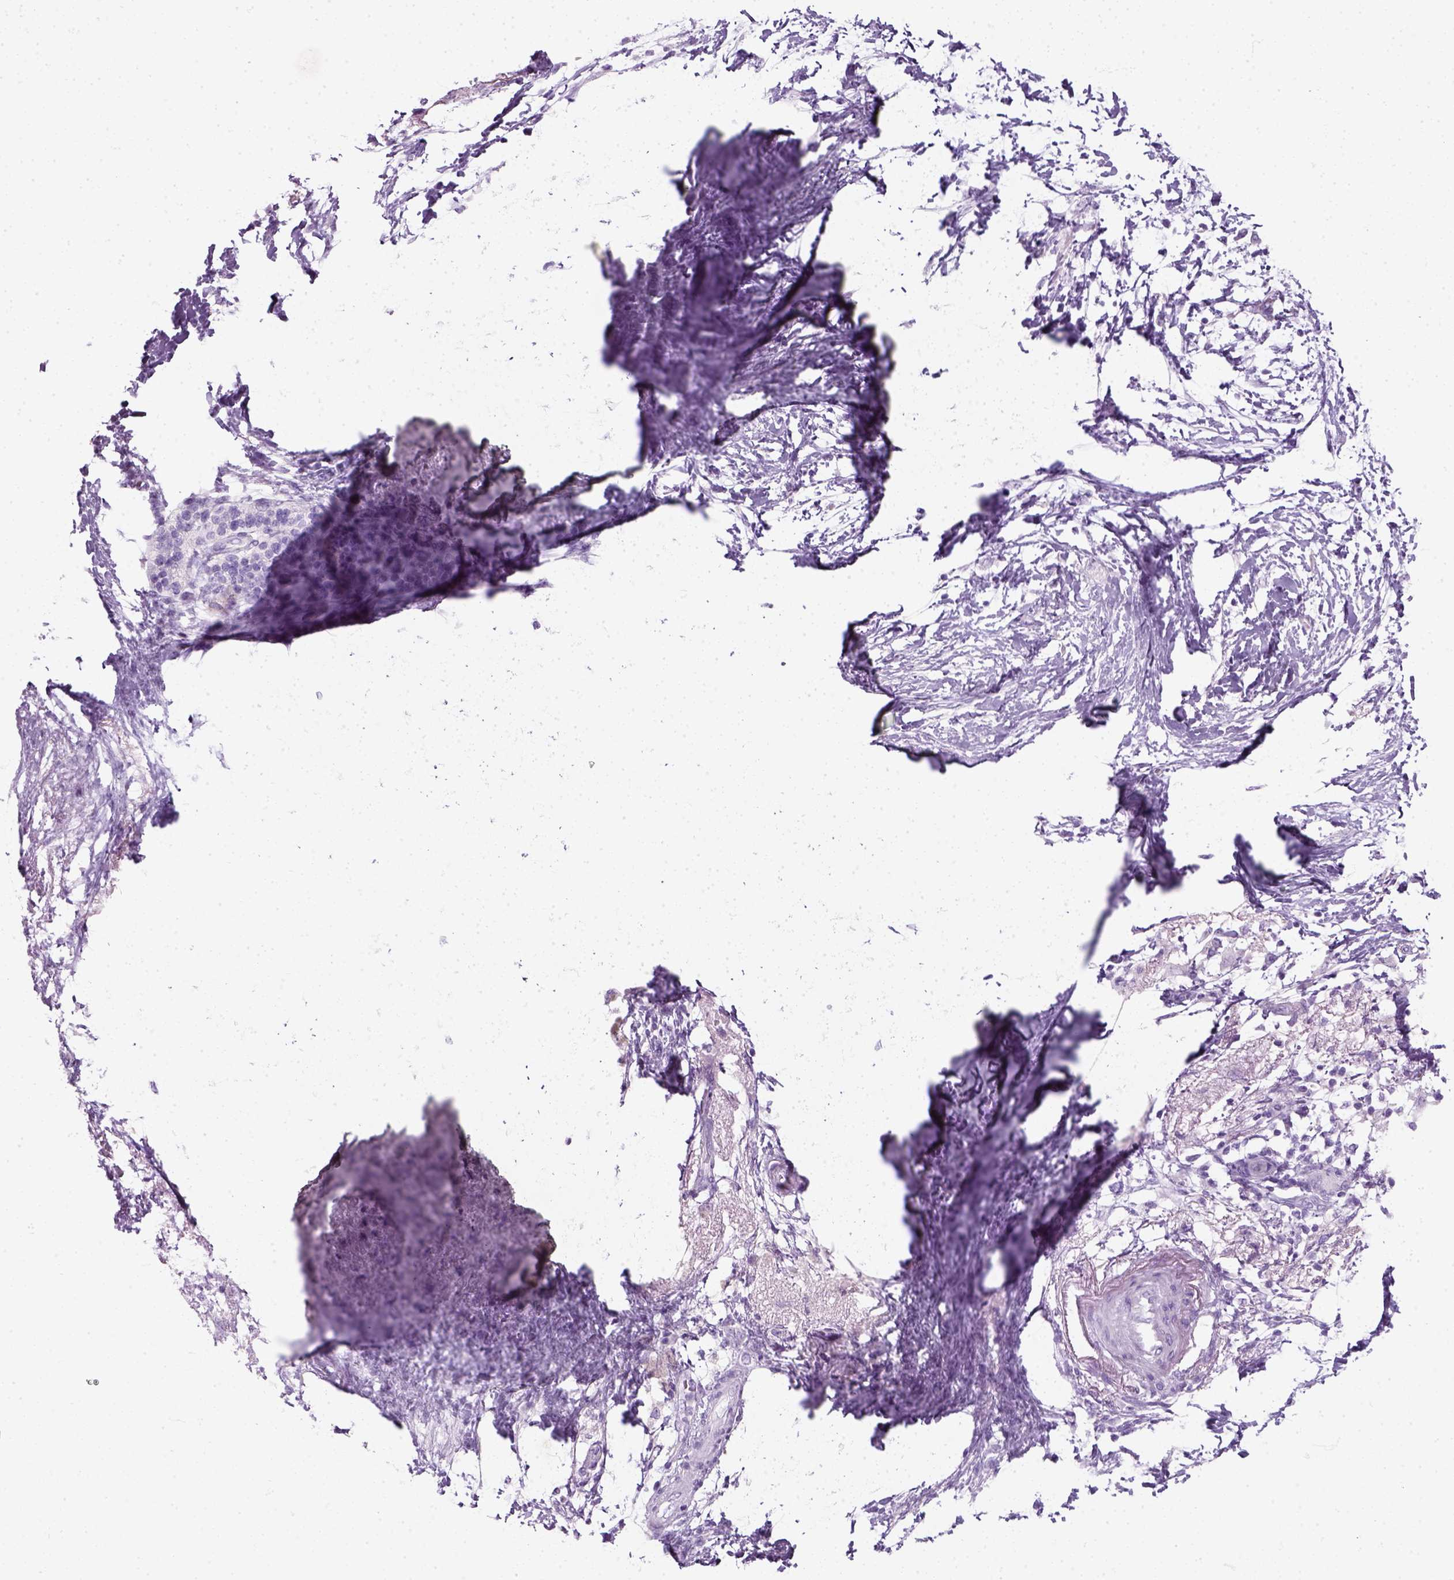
{"staining": {"intensity": "negative", "quantity": "none", "location": "none"}, "tissue": "pancreatic cancer", "cell_type": "Tumor cells", "image_type": "cancer", "snomed": [{"axis": "morphology", "description": "Adenocarcinoma, NOS"}, {"axis": "topography", "description": "Pancreas"}], "caption": "A histopathology image of human adenocarcinoma (pancreatic) is negative for staining in tumor cells. Nuclei are stained in blue.", "gene": "SLC12A5", "patient": {"sex": "female", "age": 72}}